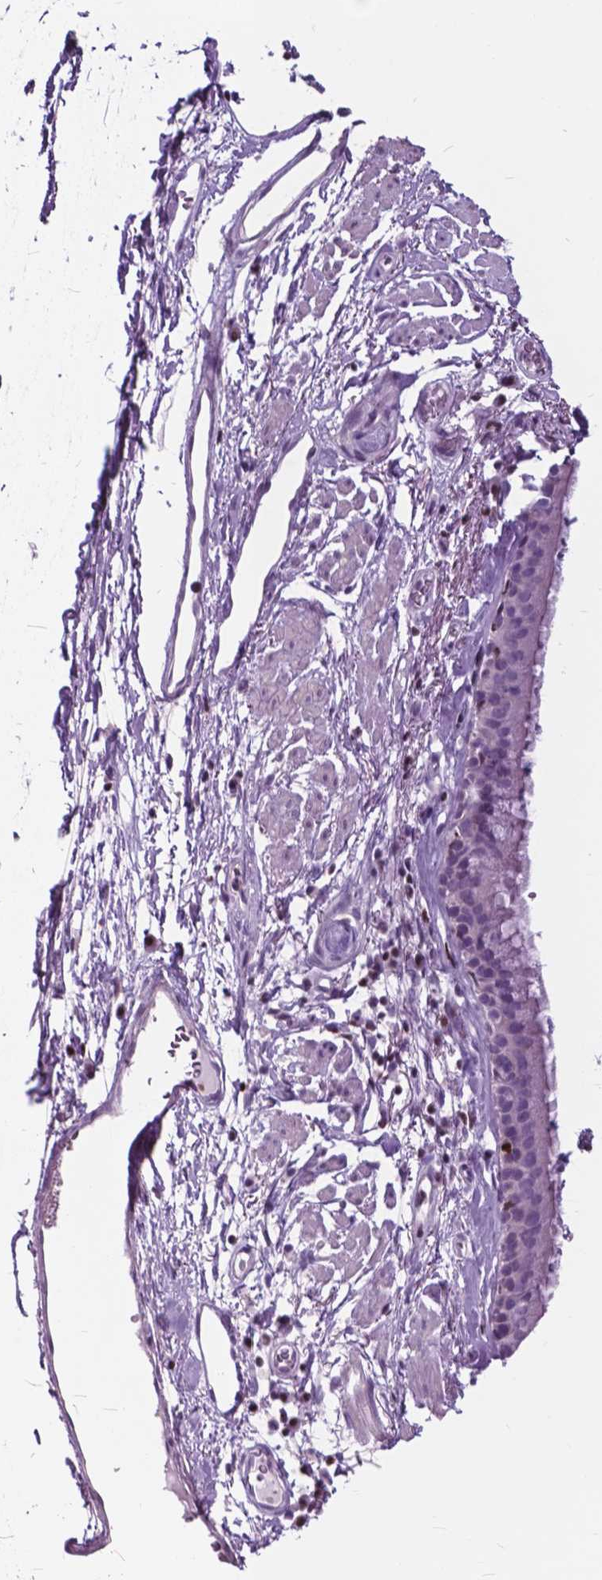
{"staining": {"intensity": "negative", "quantity": "none", "location": "none"}, "tissue": "bronchus", "cell_type": "Respiratory epithelial cells", "image_type": "normal", "snomed": [{"axis": "morphology", "description": "Normal tissue, NOS"}, {"axis": "topography", "description": "Cartilage tissue"}, {"axis": "topography", "description": "Bronchus"}], "caption": "DAB (3,3'-diaminobenzidine) immunohistochemical staining of unremarkable human bronchus shows no significant expression in respiratory epithelial cells.", "gene": "SP140", "patient": {"sex": "male", "age": 58}}